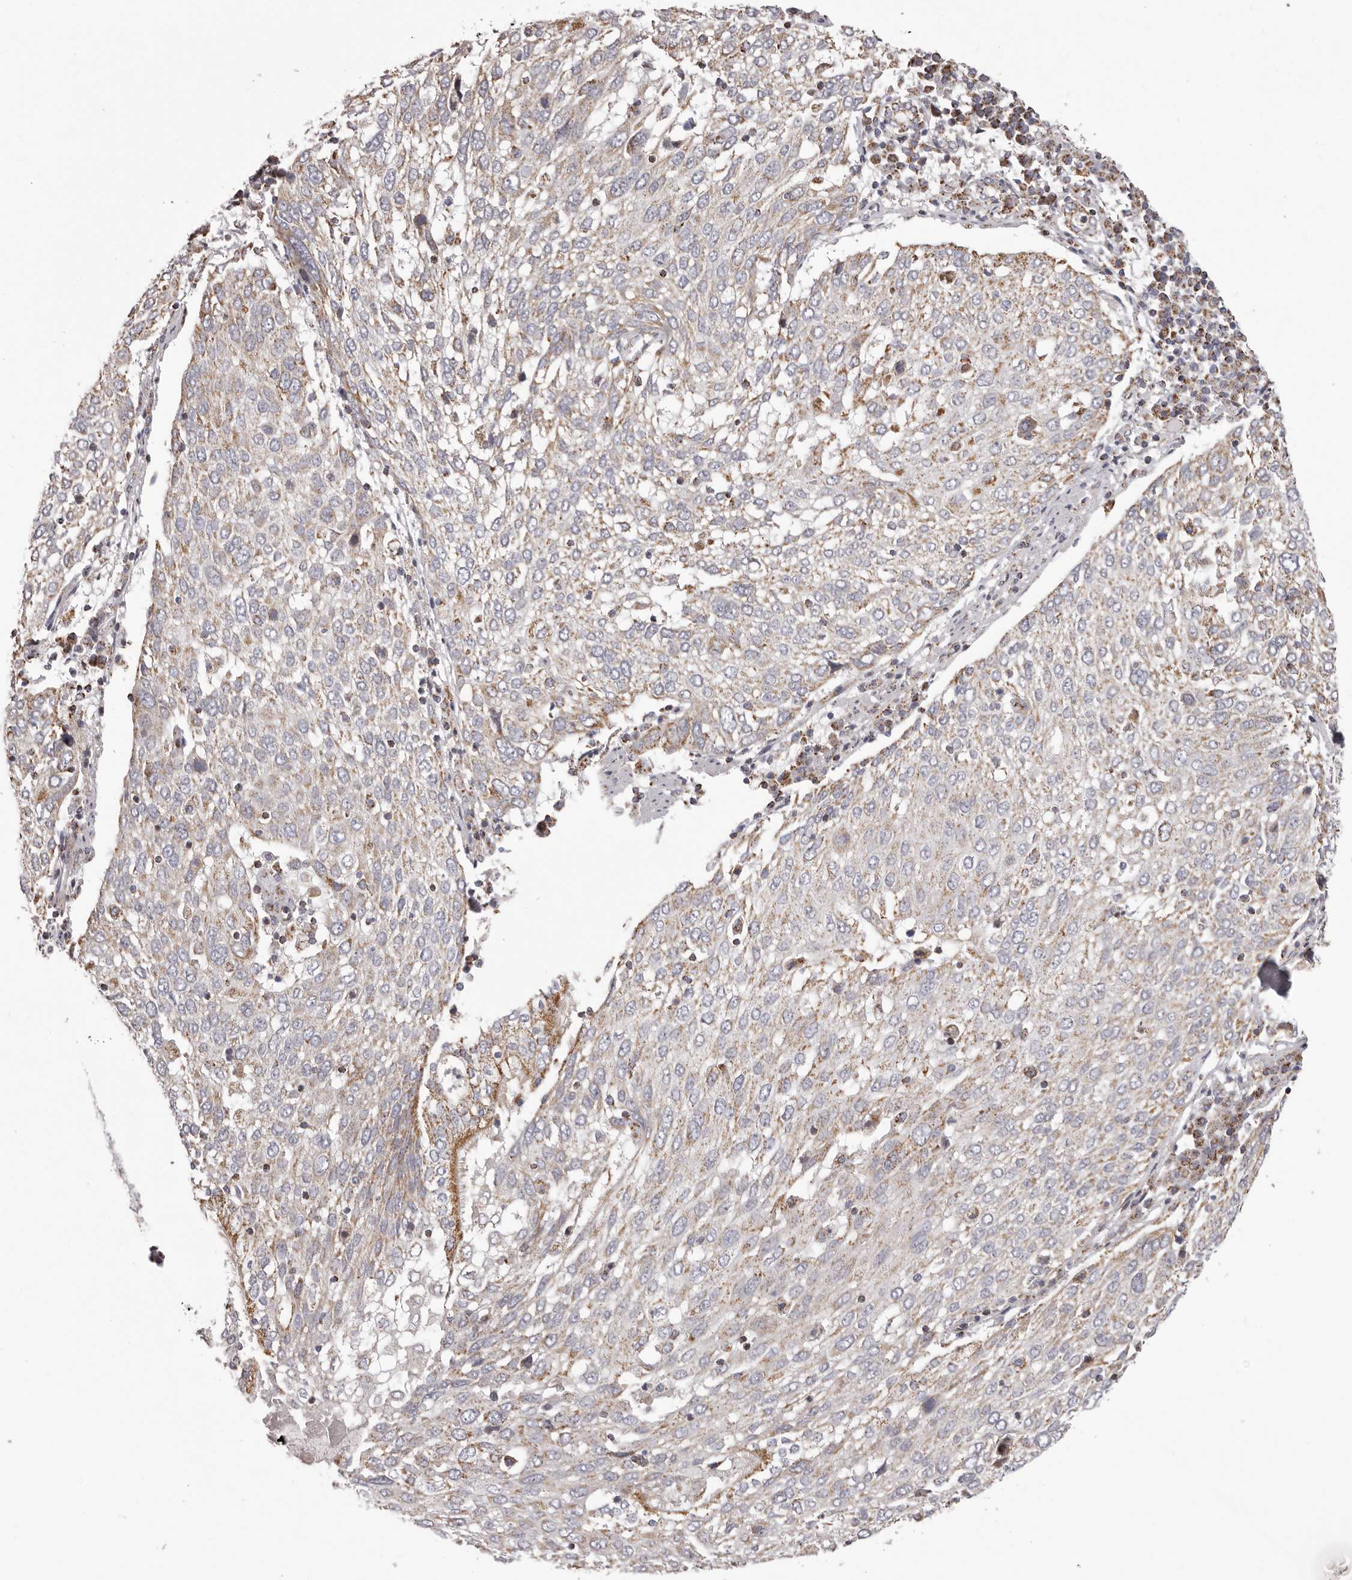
{"staining": {"intensity": "weak", "quantity": ">75%", "location": "cytoplasmic/membranous"}, "tissue": "lung cancer", "cell_type": "Tumor cells", "image_type": "cancer", "snomed": [{"axis": "morphology", "description": "Squamous cell carcinoma, NOS"}, {"axis": "topography", "description": "Lung"}], "caption": "IHC staining of lung cancer, which demonstrates low levels of weak cytoplasmic/membranous positivity in approximately >75% of tumor cells indicating weak cytoplasmic/membranous protein staining. The staining was performed using DAB (3,3'-diaminobenzidine) (brown) for protein detection and nuclei were counterstained in hematoxylin (blue).", "gene": "CHRM2", "patient": {"sex": "male", "age": 65}}